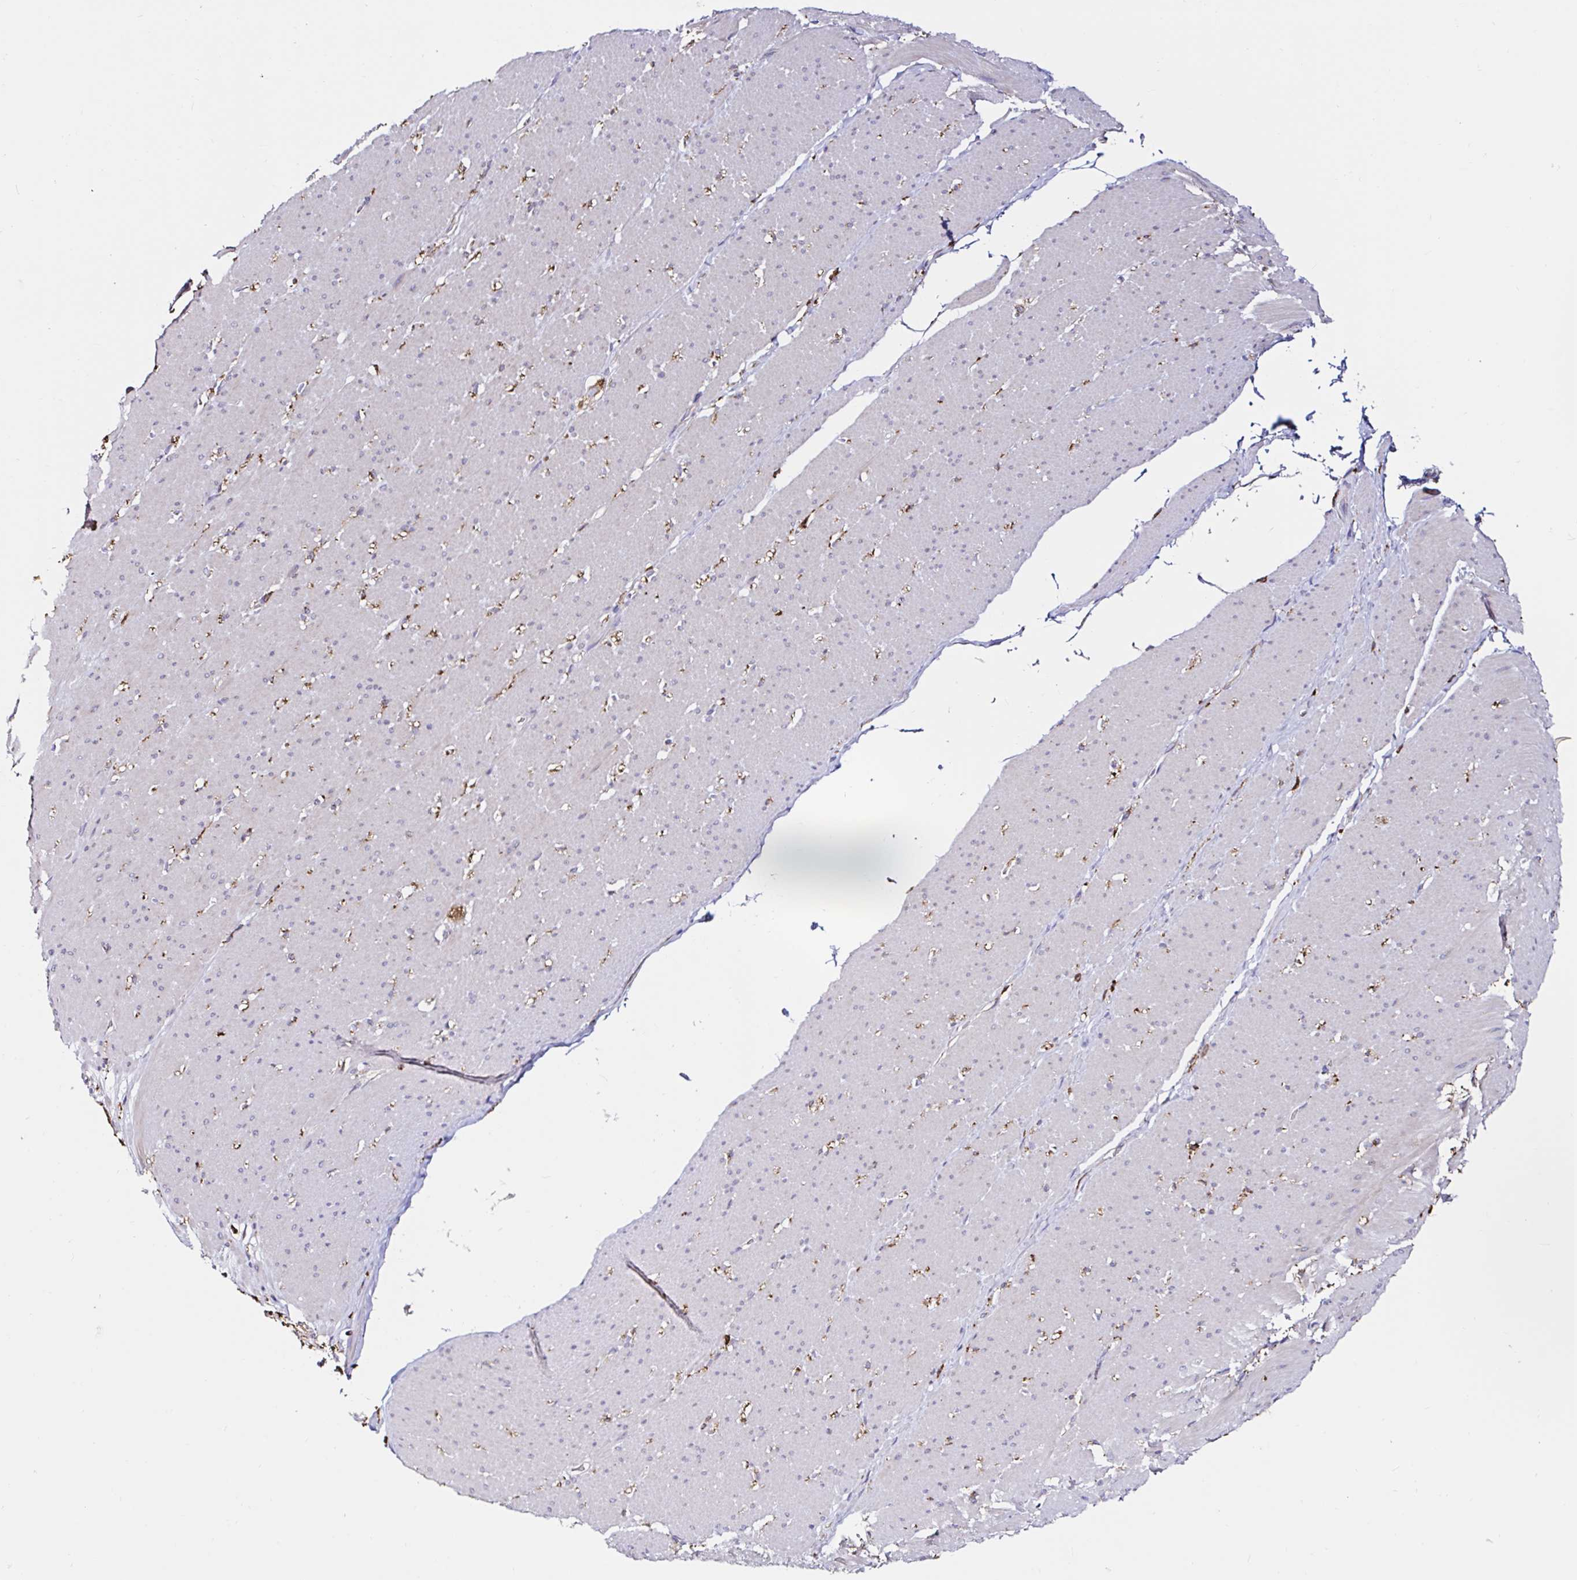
{"staining": {"intensity": "negative", "quantity": "none", "location": "none"}, "tissue": "smooth muscle", "cell_type": "Smooth muscle cells", "image_type": "normal", "snomed": [{"axis": "morphology", "description": "Normal tissue, NOS"}, {"axis": "topography", "description": "Smooth muscle"}, {"axis": "topography", "description": "Rectum"}], "caption": "A high-resolution micrograph shows IHC staining of benign smooth muscle, which displays no significant positivity in smooth muscle cells. The staining is performed using DAB (3,3'-diaminobenzidine) brown chromogen with nuclei counter-stained in using hematoxylin.", "gene": "MSR1", "patient": {"sex": "male", "age": 53}}